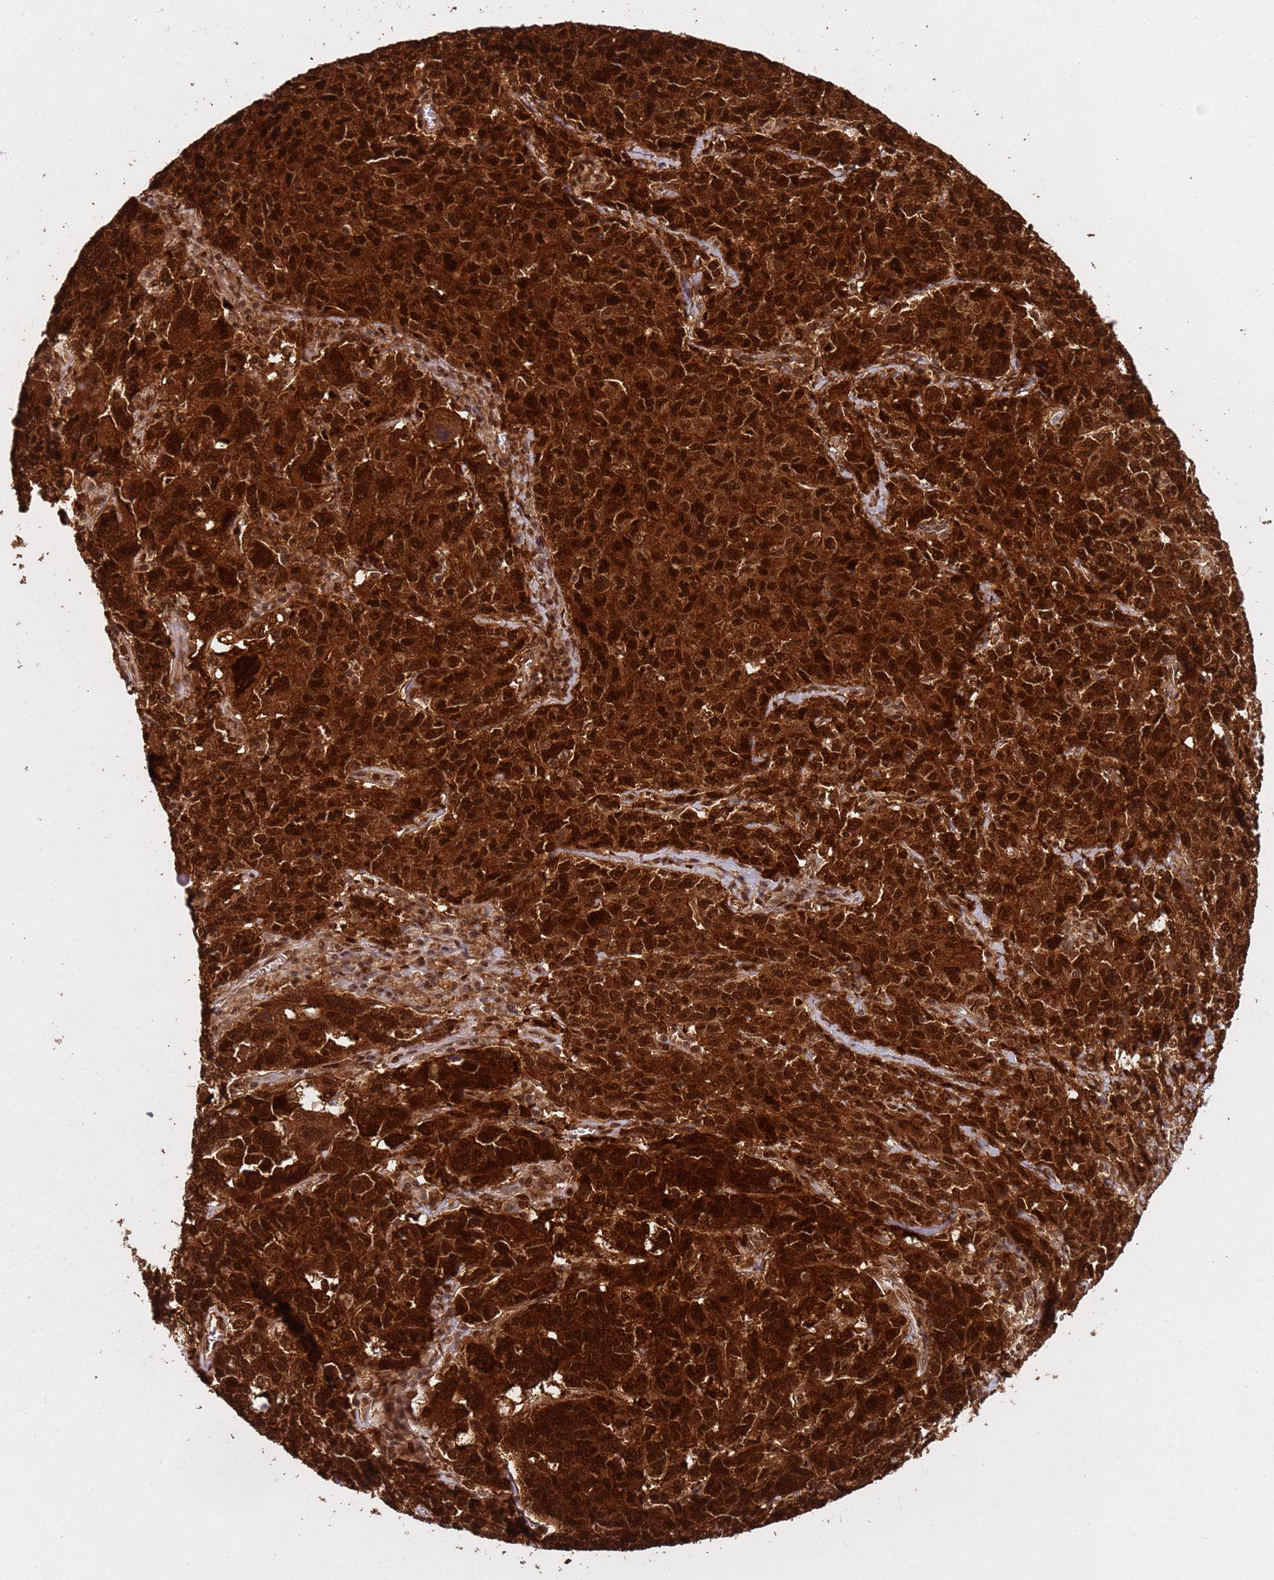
{"staining": {"intensity": "strong", "quantity": ">75%", "location": "cytoplasmic/membranous,nuclear"}, "tissue": "ovarian cancer", "cell_type": "Tumor cells", "image_type": "cancer", "snomed": [{"axis": "morphology", "description": "Carcinoma, endometroid"}, {"axis": "topography", "description": "Ovary"}], "caption": "Endometroid carcinoma (ovarian) was stained to show a protein in brown. There is high levels of strong cytoplasmic/membranous and nuclear positivity in approximately >75% of tumor cells.", "gene": "PGLS", "patient": {"sex": "female", "age": 62}}